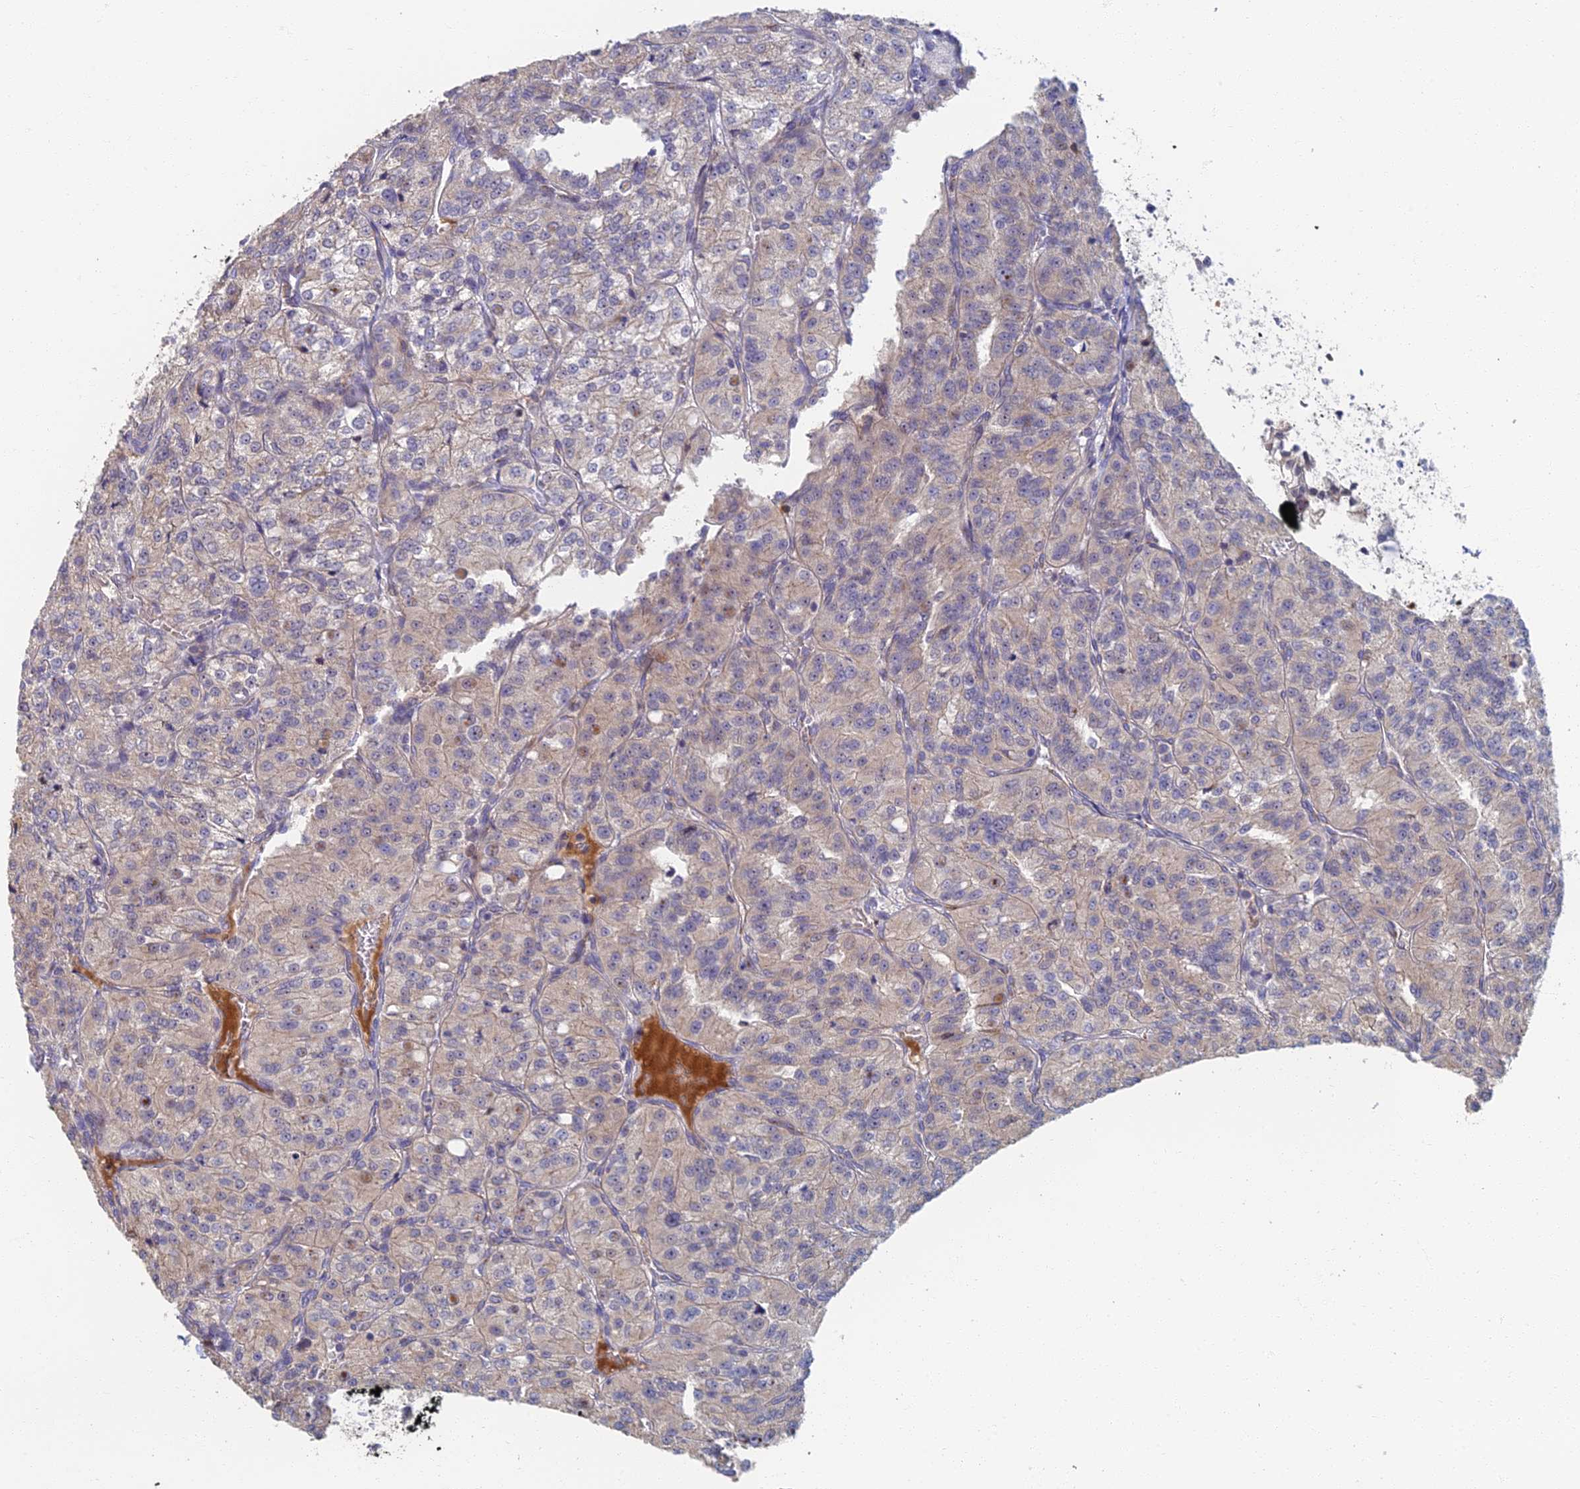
{"staining": {"intensity": "negative", "quantity": "none", "location": "none"}, "tissue": "renal cancer", "cell_type": "Tumor cells", "image_type": "cancer", "snomed": [{"axis": "morphology", "description": "Adenocarcinoma, NOS"}, {"axis": "topography", "description": "Kidney"}], "caption": "Immunohistochemical staining of human renal adenocarcinoma displays no significant positivity in tumor cells. The staining was performed using DAB to visualize the protein expression in brown, while the nuclei were stained in blue with hematoxylin (Magnification: 20x).", "gene": "GPATCH1", "patient": {"sex": "female", "age": 63}}